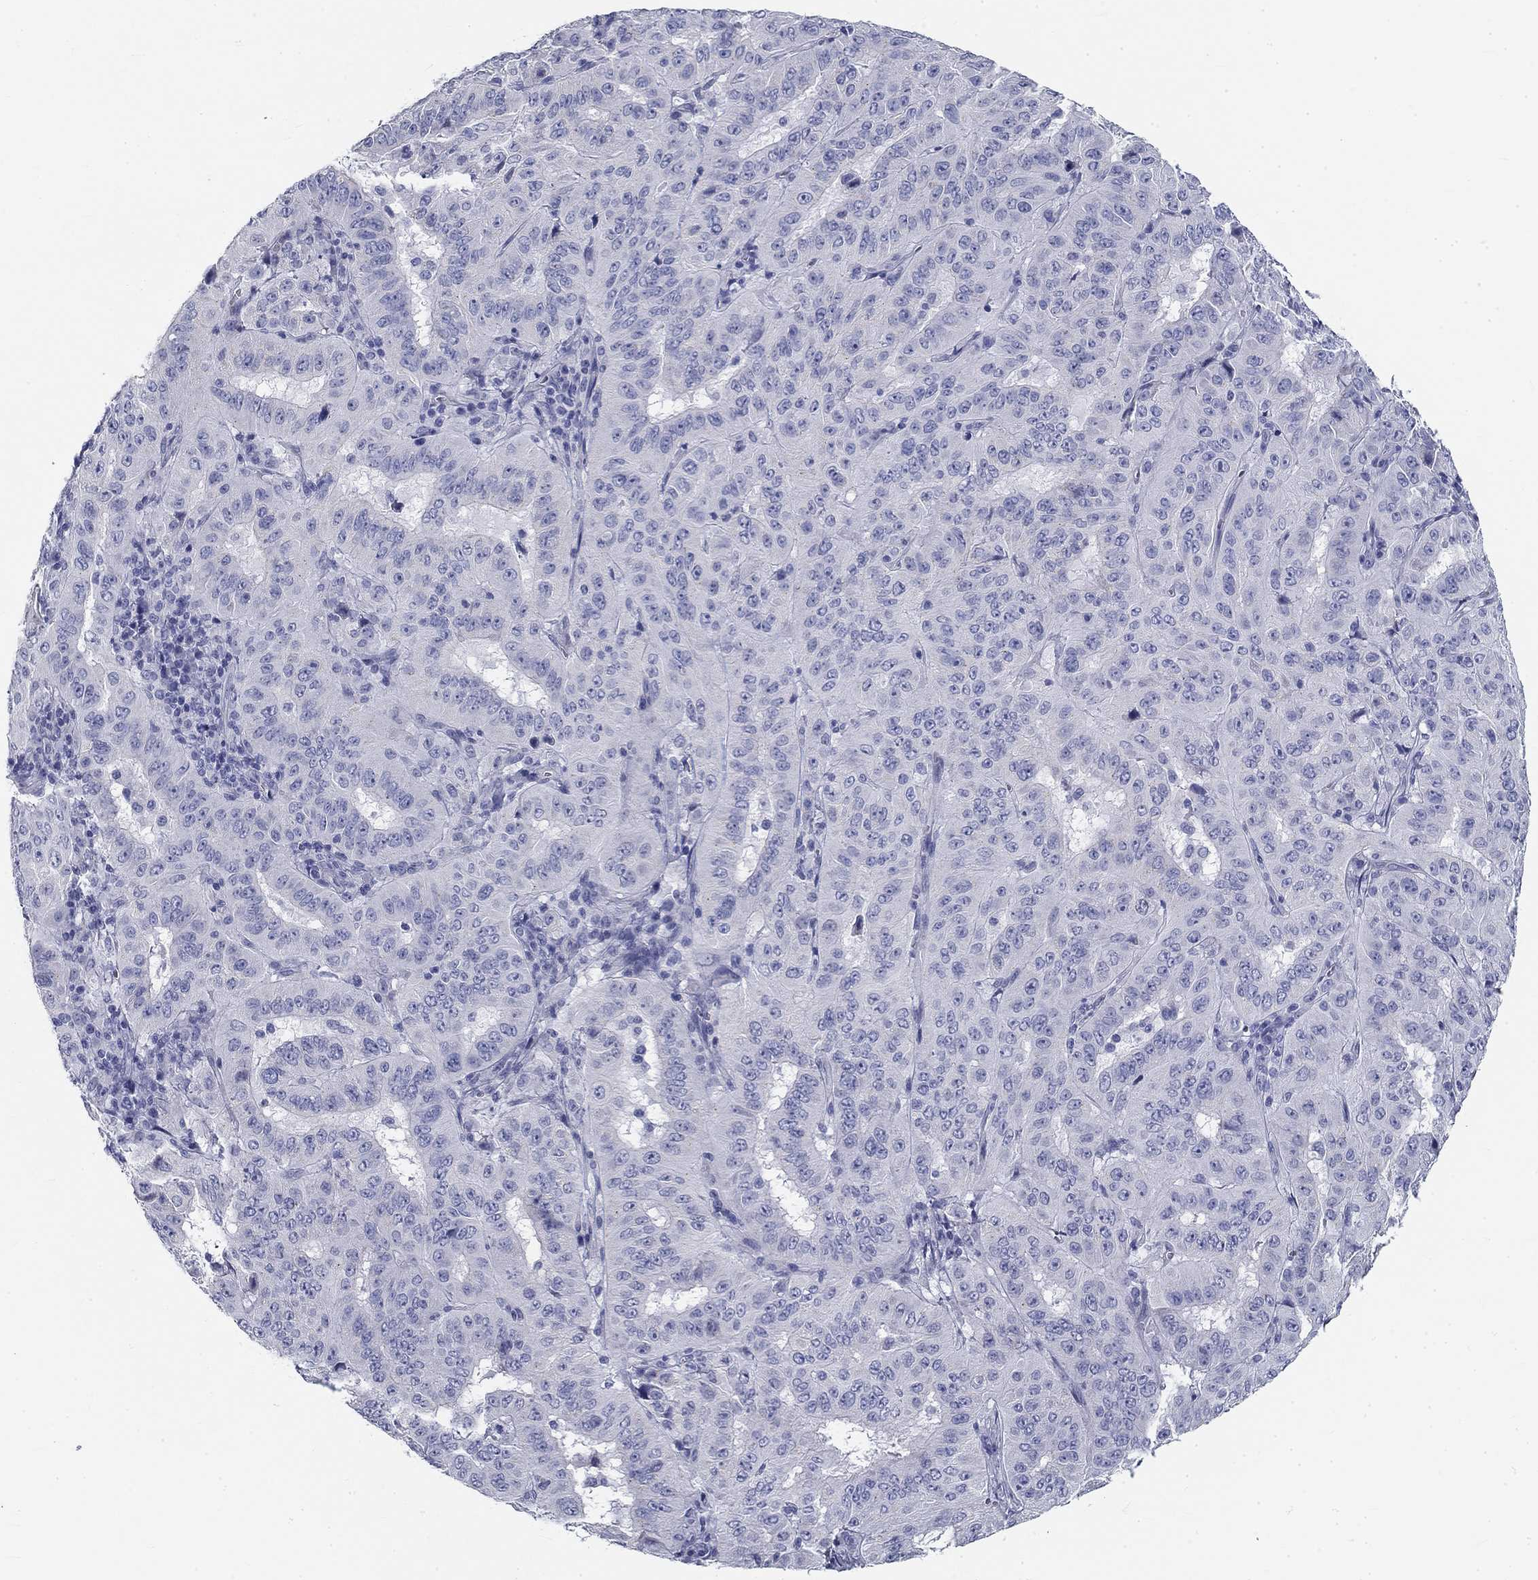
{"staining": {"intensity": "negative", "quantity": "none", "location": "none"}, "tissue": "pancreatic cancer", "cell_type": "Tumor cells", "image_type": "cancer", "snomed": [{"axis": "morphology", "description": "Adenocarcinoma, NOS"}, {"axis": "topography", "description": "Pancreas"}], "caption": "This is an immunohistochemistry (IHC) image of human pancreatic adenocarcinoma. There is no staining in tumor cells.", "gene": "GALNTL5", "patient": {"sex": "male", "age": 63}}